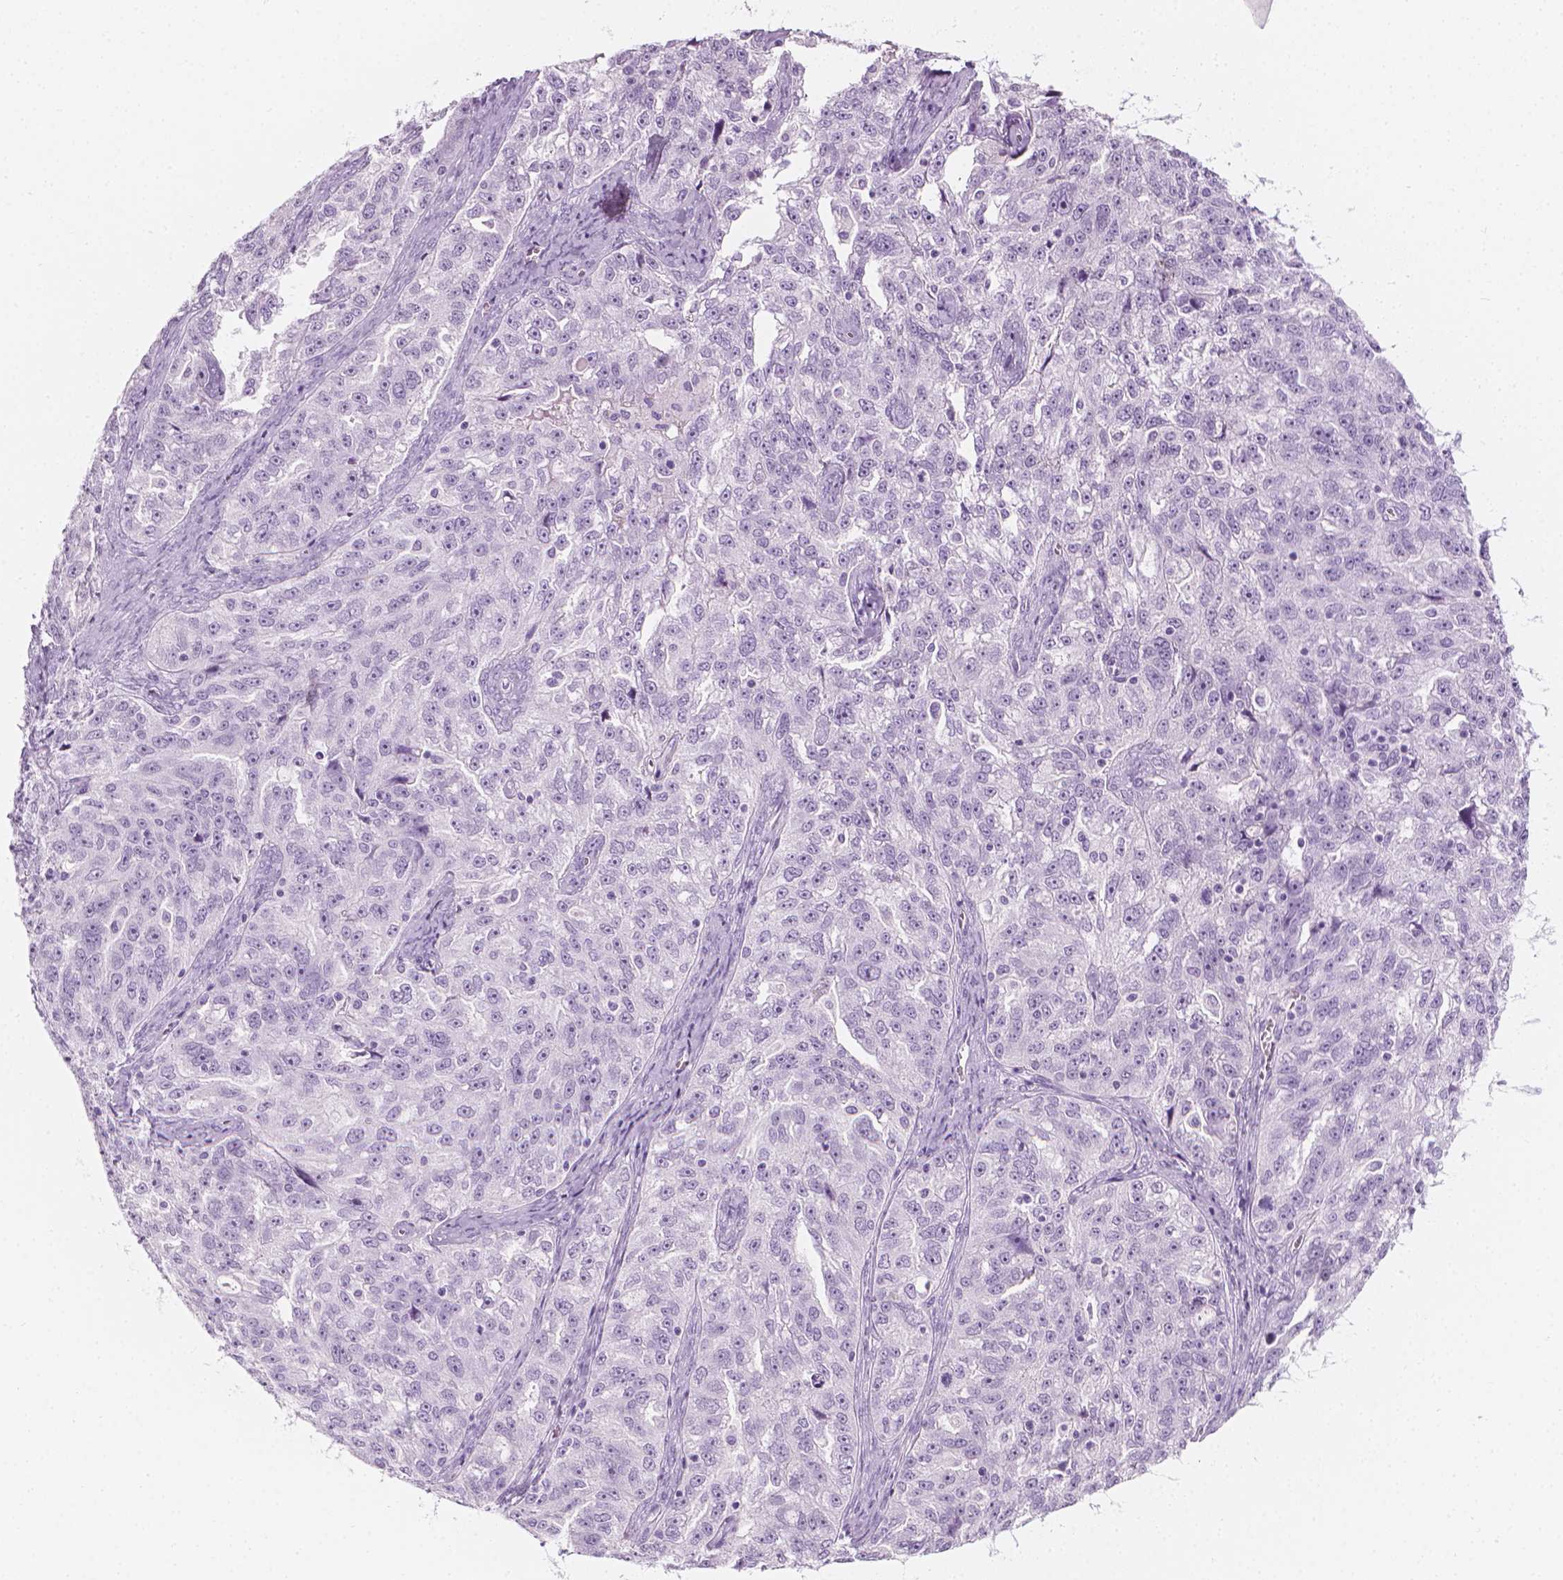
{"staining": {"intensity": "negative", "quantity": "none", "location": "none"}, "tissue": "ovarian cancer", "cell_type": "Tumor cells", "image_type": "cancer", "snomed": [{"axis": "morphology", "description": "Cystadenocarcinoma, serous, NOS"}, {"axis": "topography", "description": "Ovary"}], "caption": "This is a histopathology image of immunohistochemistry (IHC) staining of ovarian cancer (serous cystadenocarcinoma), which shows no staining in tumor cells. (DAB (3,3'-diaminobenzidine) immunohistochemistry (IHC) with hematoxylin counter stain).", "gene": "SCG3", "patient": {"sex": "female", "age": 51}}